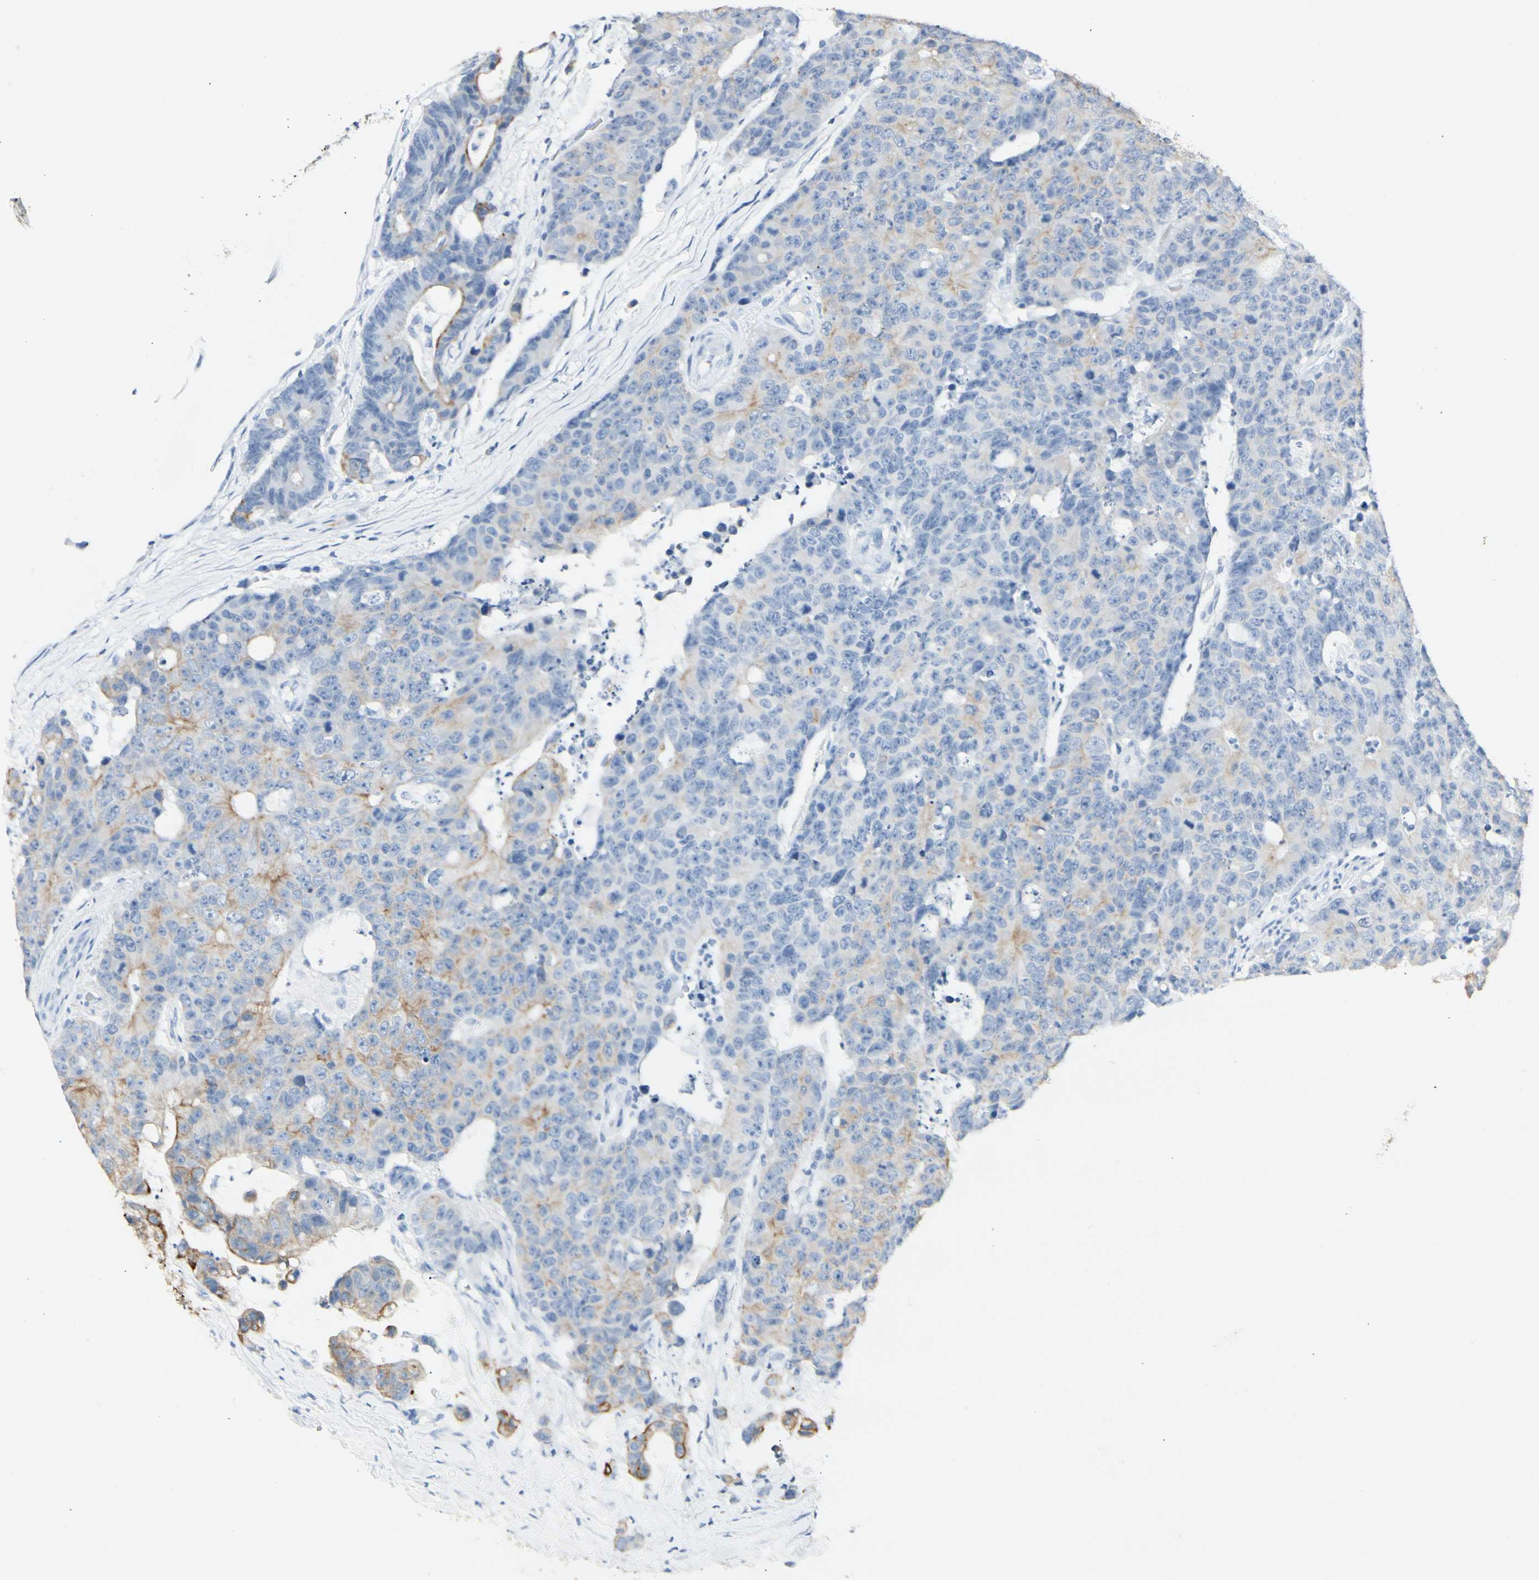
{"staining": {"intensity": "moderate", "quantity": "25%-75%", "location": "cytoplasmic/membranous"}, "tissue": "colorectal cancer", "cell_type": "Tumor cells", "image_type": "cancer", "snomed": [{"axis": "morphology", "description": "Adenocarcinoma, NOS"}, {"axis": "topography", "description": "Colon"}], "caption": "Immunohistochemical staining of human colorectal cancer (adenocarcinoma) exhibits medium levels of moderate cytoplasmic/membranous positivity in approximately 25%-75% of tumor cells.", "gene": "SKIL", "patient": {"sex": "female", "age": 86}}